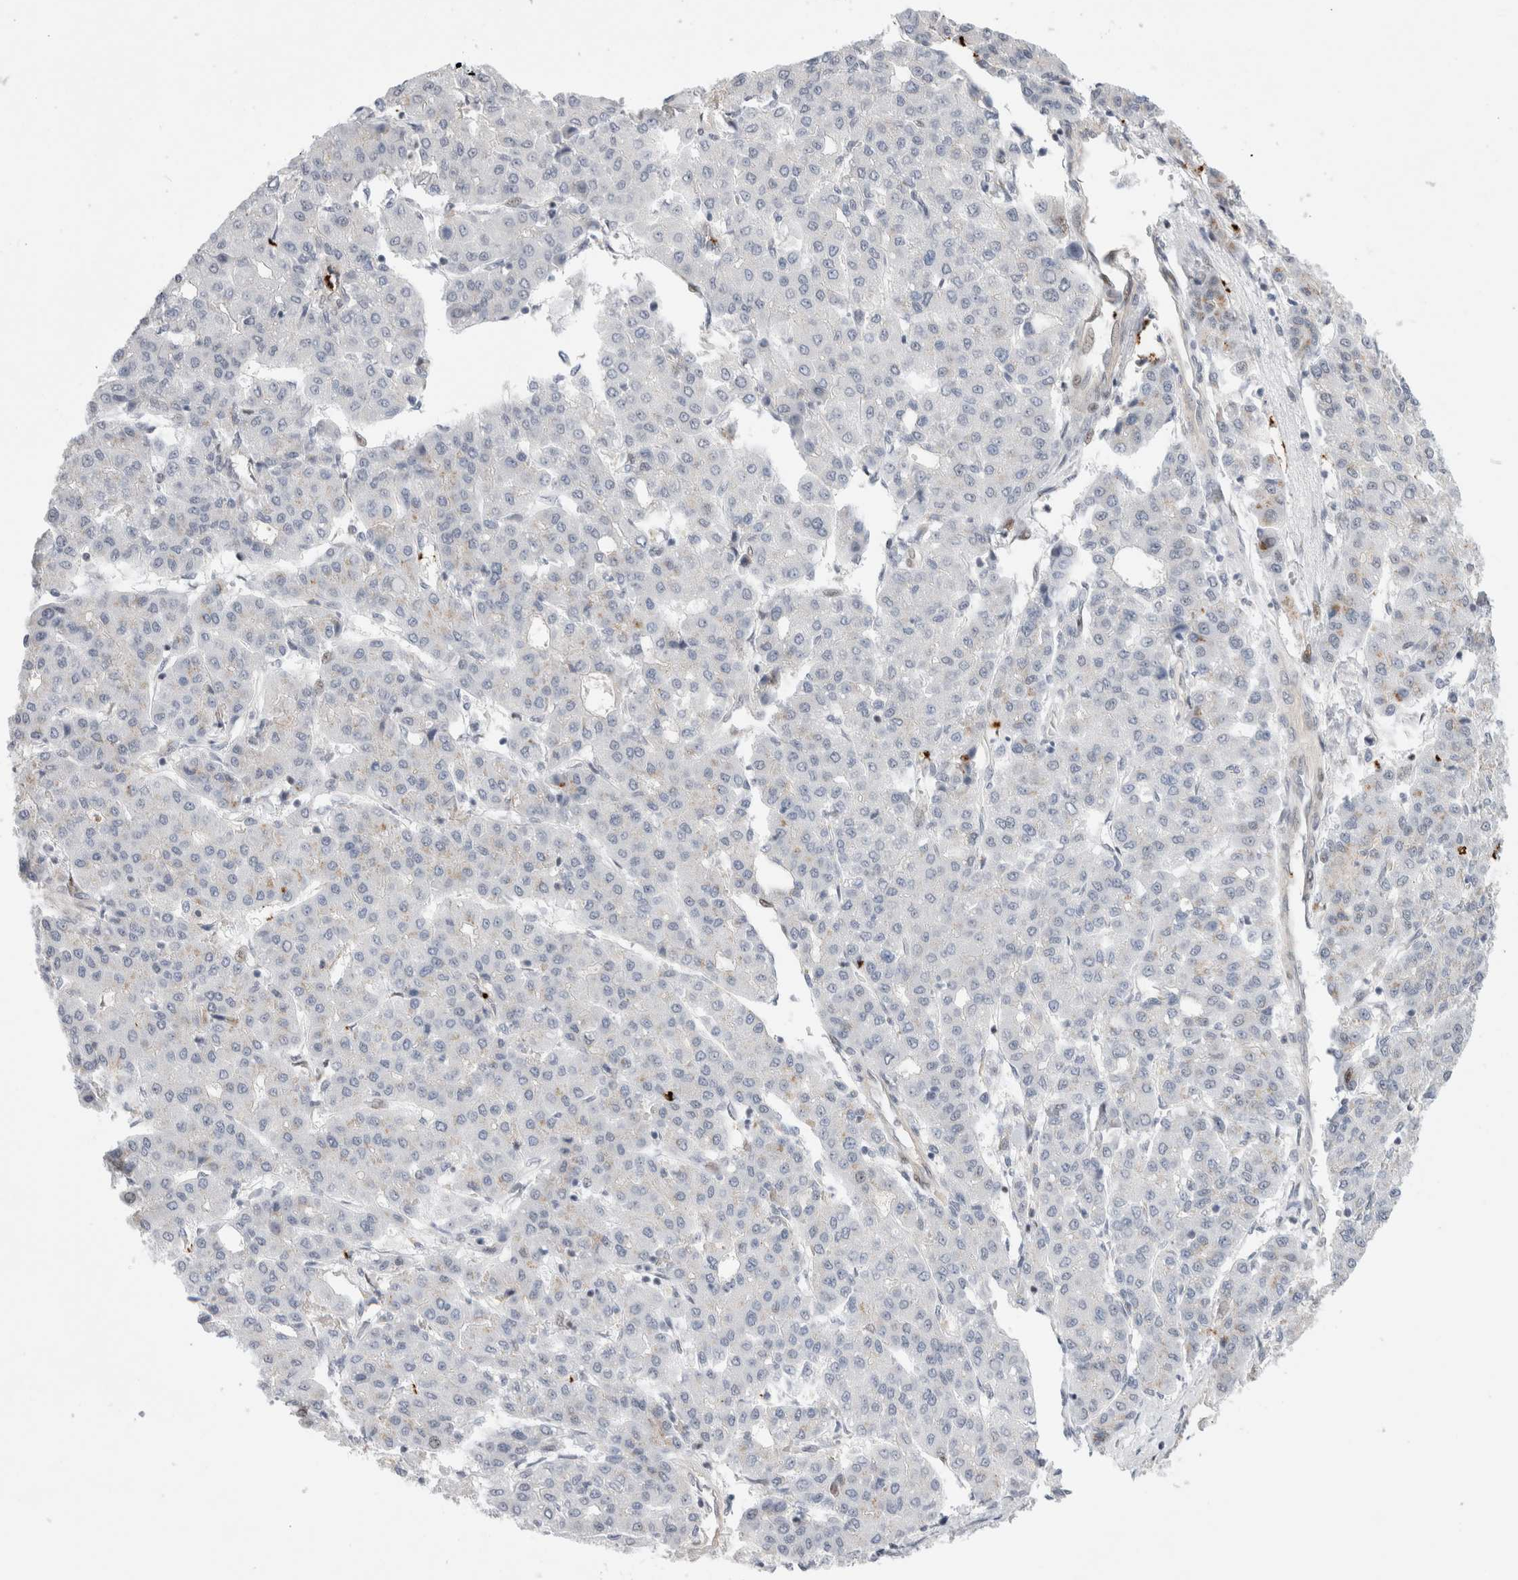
{"staining": {"intensity": "negative", "quantity": "none", "location": "none"}, "tissue": "liver cancer", "cell_type": "Tumor cells", "image_type": "cancer", "snomed": [{"axis": "morphology", "description": "Carcinoma, Hepatocellular, NOS"}, {"axis": "topography", "description": "Liver"}], "caption": "An IHC image of liver cancer (hepatocellular carcinoma) is shown. There is no staining in tumor cells of liver cancer (hepatocellular carcinoma).", "gene": "VPS28", "patient": {"sex": "male", "age": 65}}